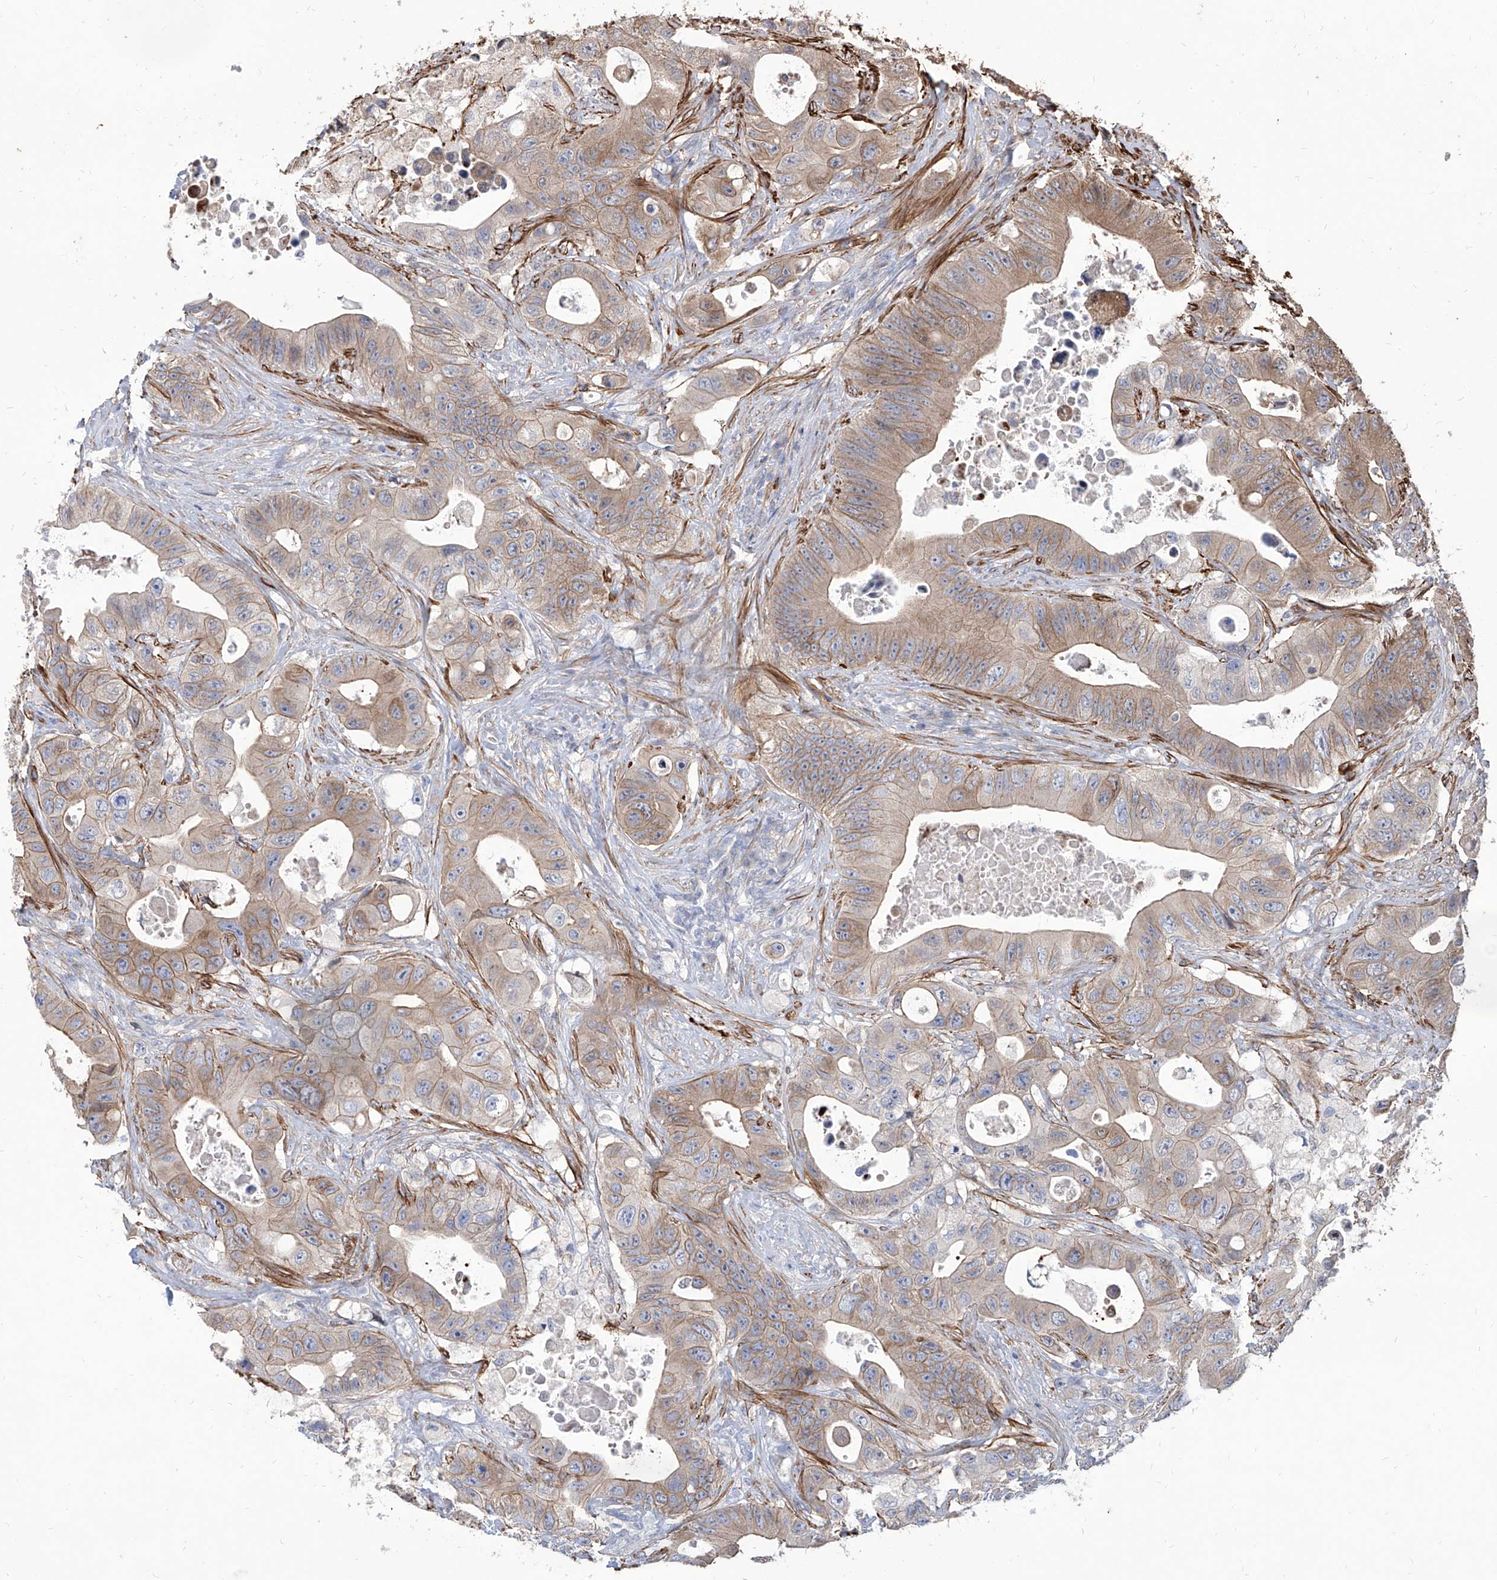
{"staining": {"intensity": "moderate", "quantity": ">75%", "location": "cytoplasmic/membranous"}, "tissue": "colorectal cancer", "cell_type": "Tumor cells", "image_type": "cancer", "snomed": [{"axis": "morphology", "description": "Adenocarcinoma, NOS"}, {"axis": "topography", "description": "Colon"}], "caption": "DAB (3,3'-diaminobenzidine) immunohistochemical staining of human colorectal adenocarcinoma demonstrates moderate cytoplasmic/membranous protein staining in about >75% of tumor cells. The staining was performed using DAB (3,3'-diaminobenzidine) to visualize the protein expression in brown, while the nuclei were stained in blue with hematoxylin (Magnification: 20x).", "gene": "FAM83B", "patient": {"sex": "female", "age": 46}}